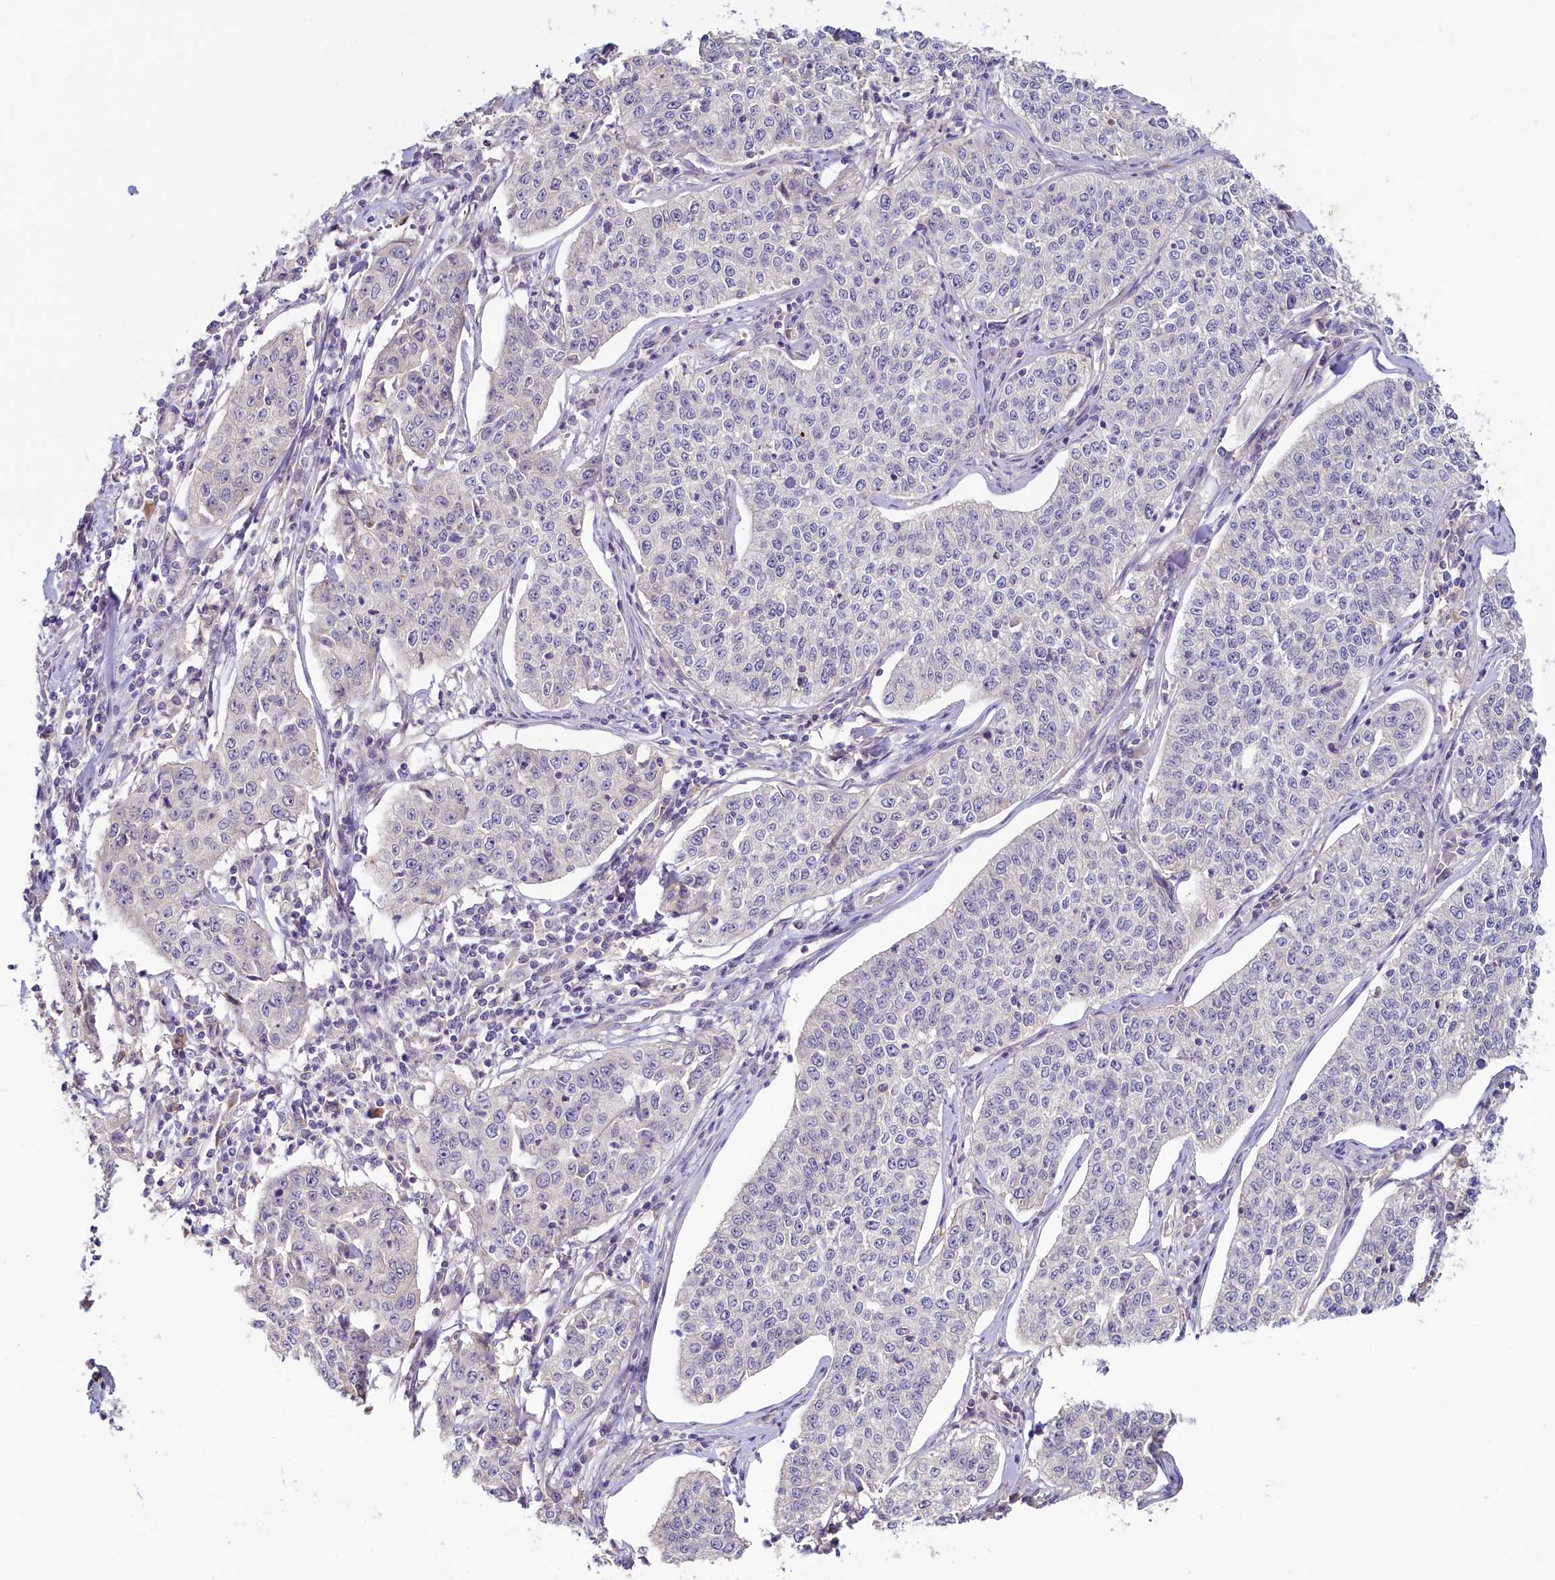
{"staining": {"intensity": "negative", "quantity": "none", "location": "none"}, "tissue": "cervical cancer", "cell_type": "Tumor cells", "image_type": "cancer", "snomed": [{"axis": "morphology", "description": "Squamous cell carcinoma, NOS"}, {"axis": "topography", "description": "Cervix"}], "caption": "Immunohistochemical staining of human cervical cancer (squamous cell carcinoma) reveals no significant positivity in tumor cells.", "gene": "PDE6D", "patient": {"sex": "female", "age": 35}}